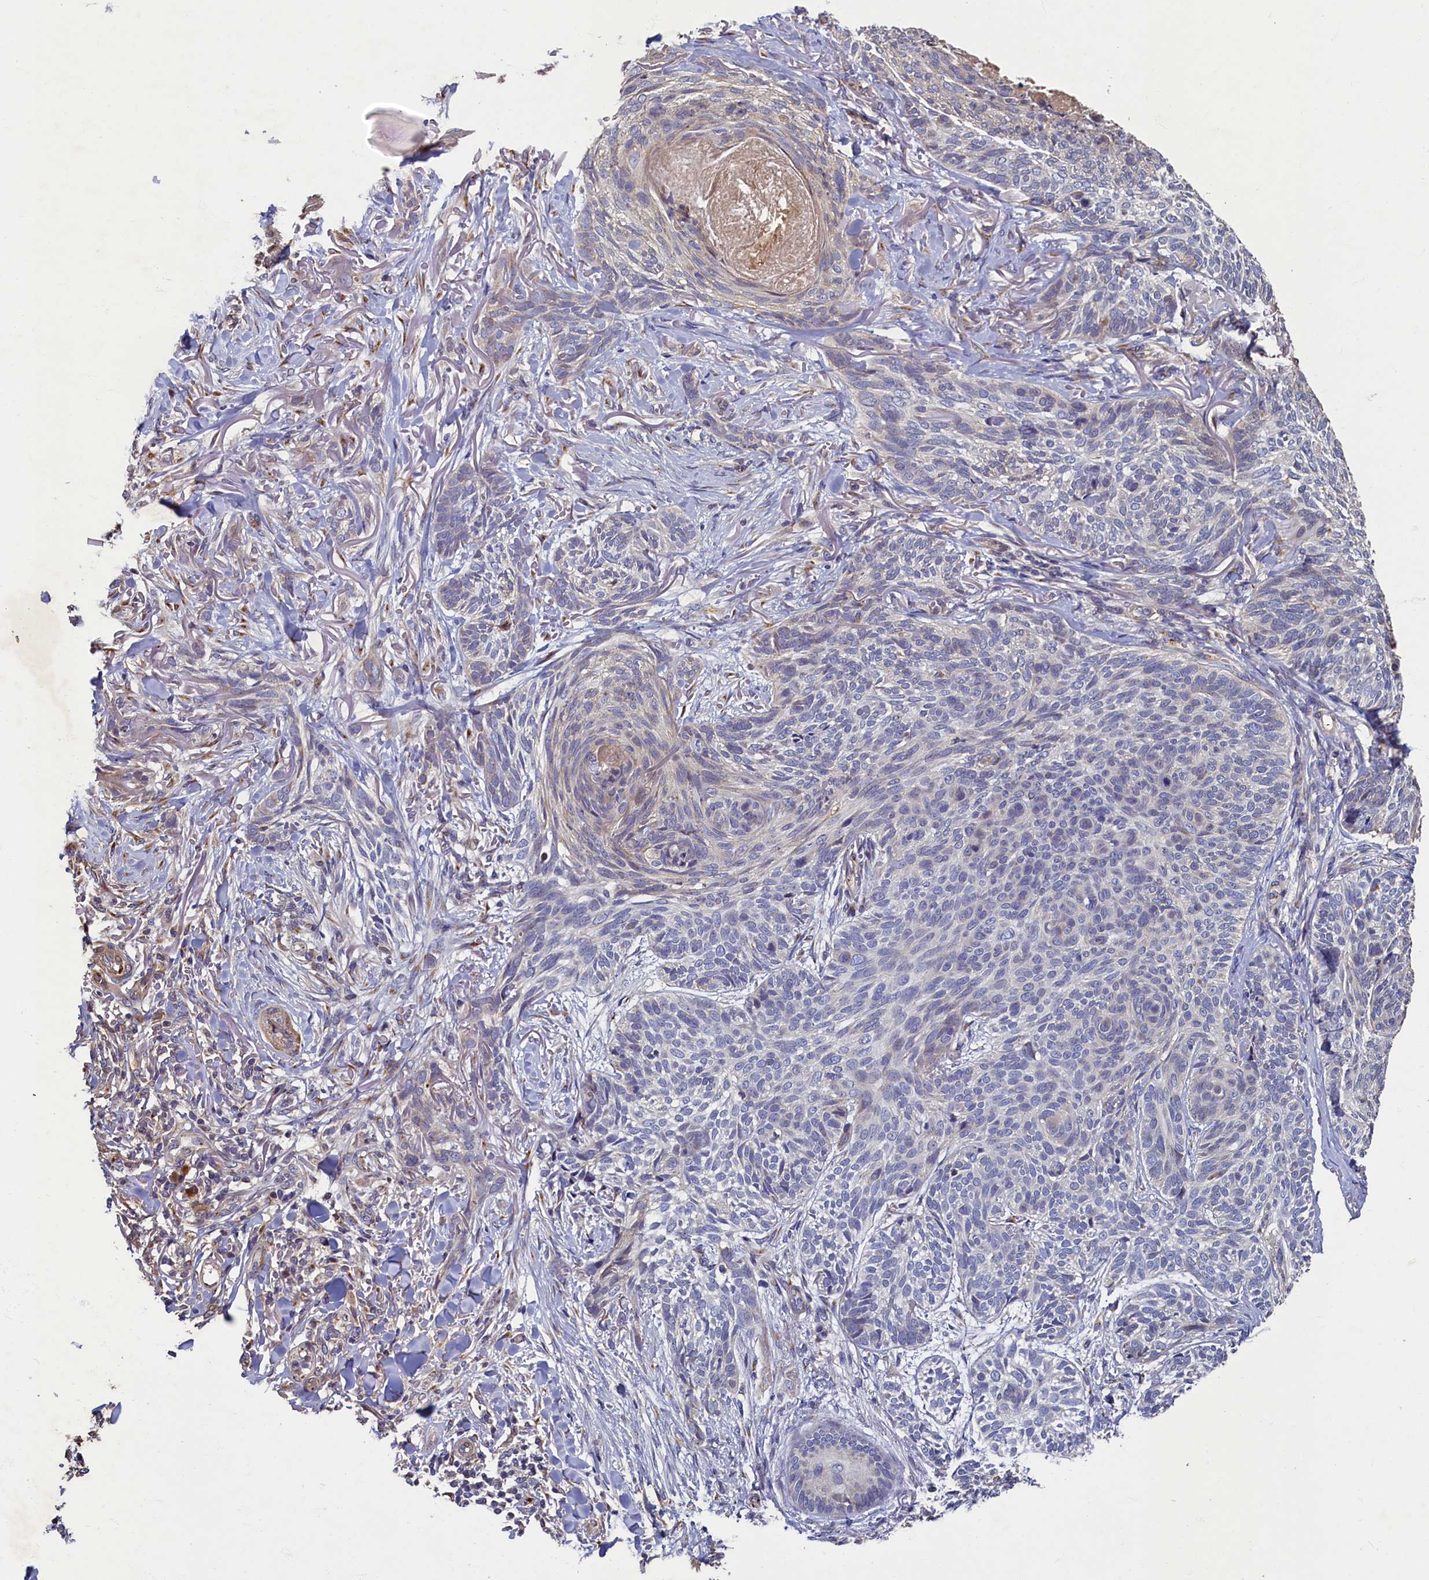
{"staining": {"intensity": "negative", "quantity": "none", "location": "none"}, "tissue": "skin cancer", "cell_type": "Tumor cells", "image_type": "cancer", "snomed": [{"axis": "morphology", "description": "Normal tissue, NOS"}, {"axis": "morphology", "description": "Basal cell carcinoma"}, {"axis": "topography", "description": "Skin"}], "caption": "There is no significant expression in tumor cells of skin basal cell carcinoma.", "gene": "TMEM181", "patient": {"sex": "male", "age": 66}}